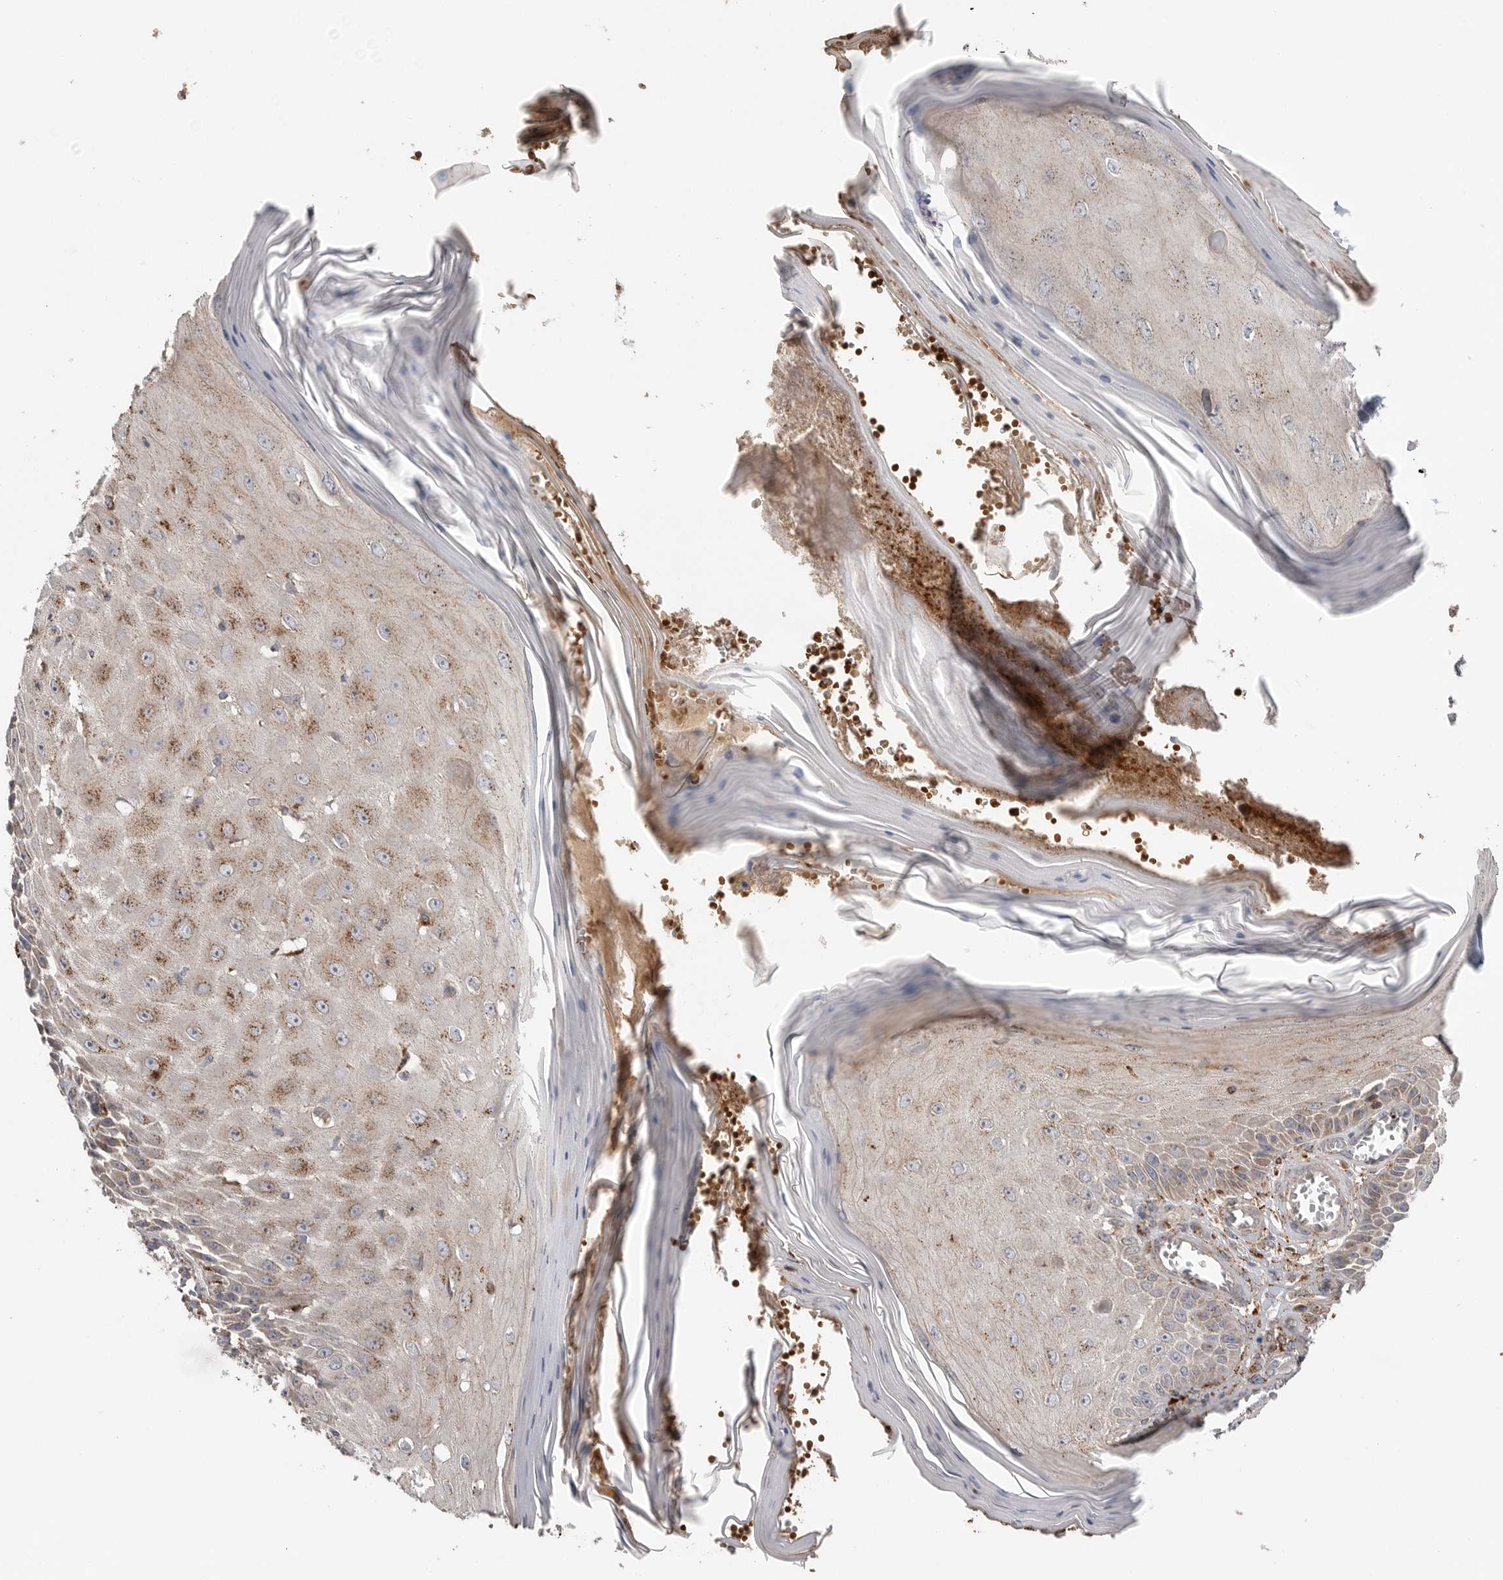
{"staining": {"intensity": "weak", "quantity": ">75%", "location": "cytoplasmic/membranous"}, "tissue": "skin cancer", "cell_type": "Tumor cells", "image_type": "cancer", "snomed": [{"axis": "morphology", "description": "Squamous cell carcinoma, NOS"}, {"axis": "topography", "description": "Skin"}], "caption": "Skin squamous cell carcinoma stained for a protein (brown) demonstrates weak cytoplasmic/membranous positive staining in approximately >75% of tumor cells.", "gene": "GALNS", "patient": {"sex": "female", "age": 73}}